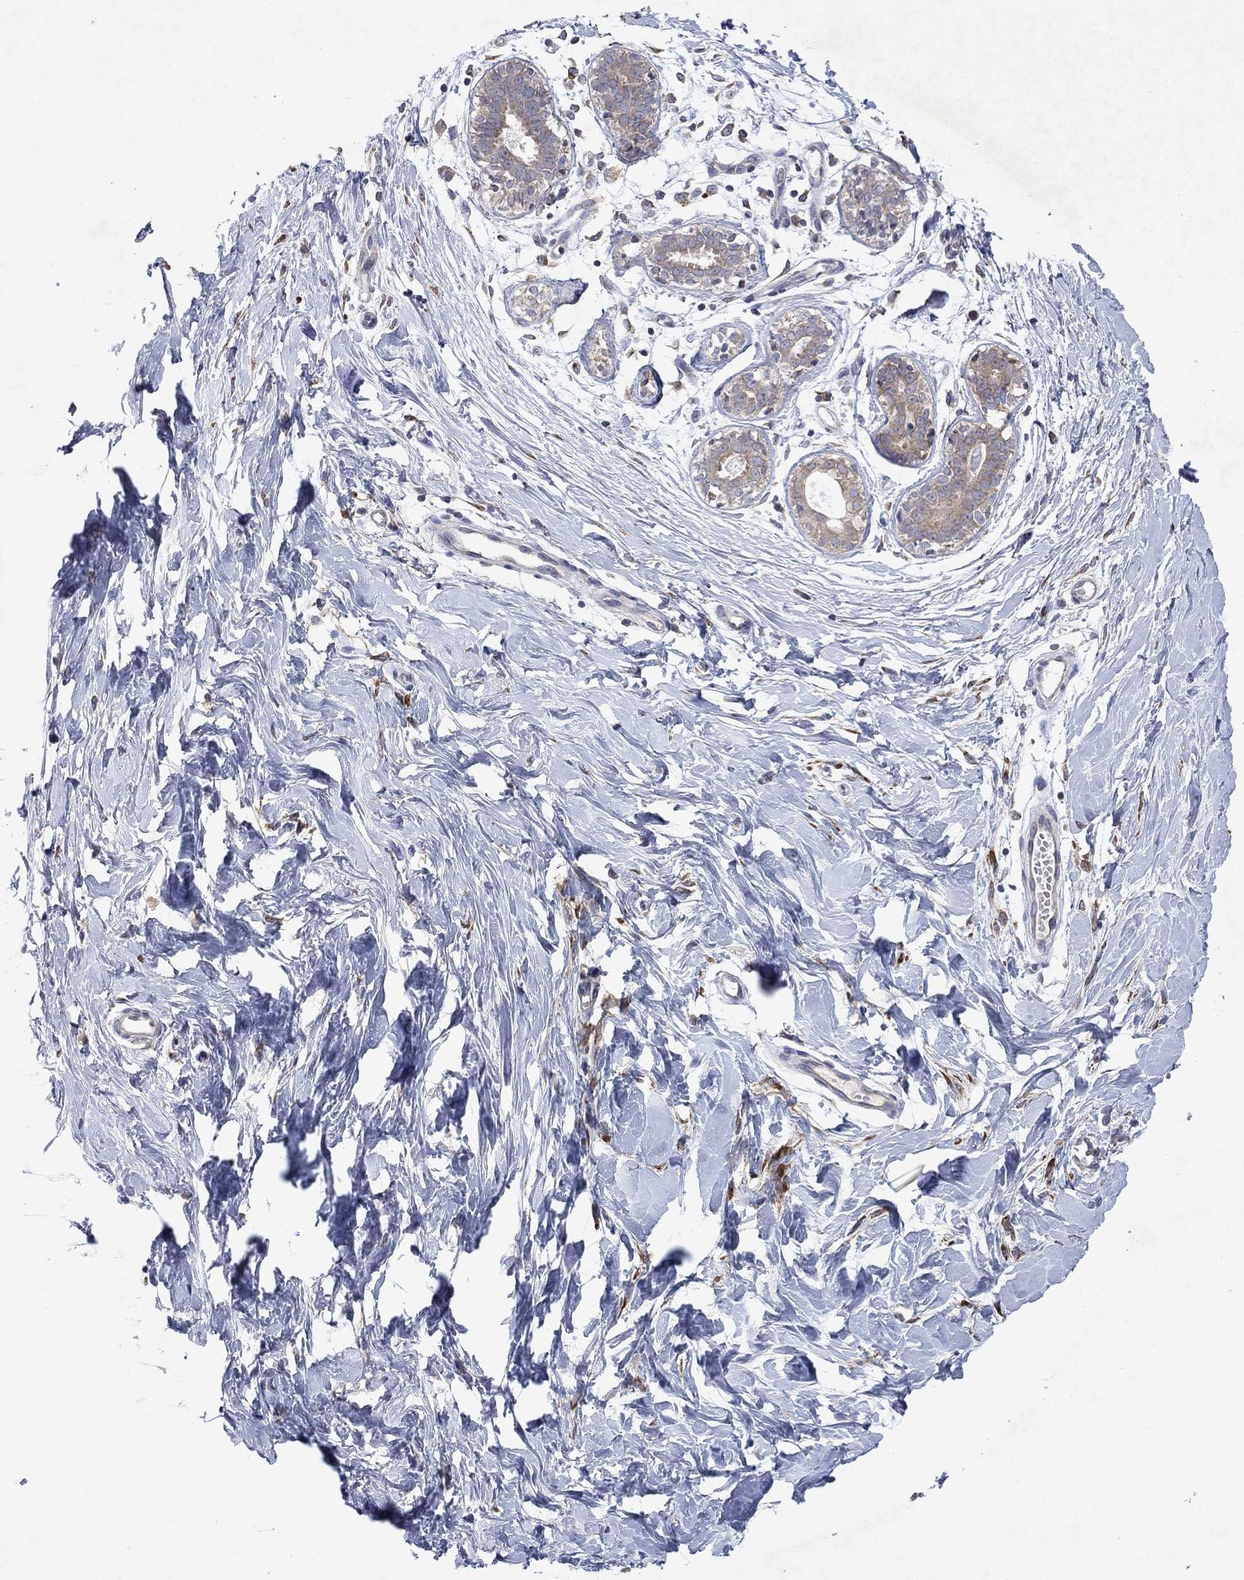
{"staining": {"intensity": "negative", "quantity": "none", "location": "none"}, "tissue": "breast", "cell_type": "Adipocytes", "image_type": "normal", "snomed": [{"axis": "morphology", "description": "Normal tissue, NOS"}, {"axis": "topography", "description": "Breast"}], "caption": "The micrograph exhibits no significant staining in adipocytes of breast.", "gene": "TMEM97", "patient": {"sex": "female", "age": 37}}